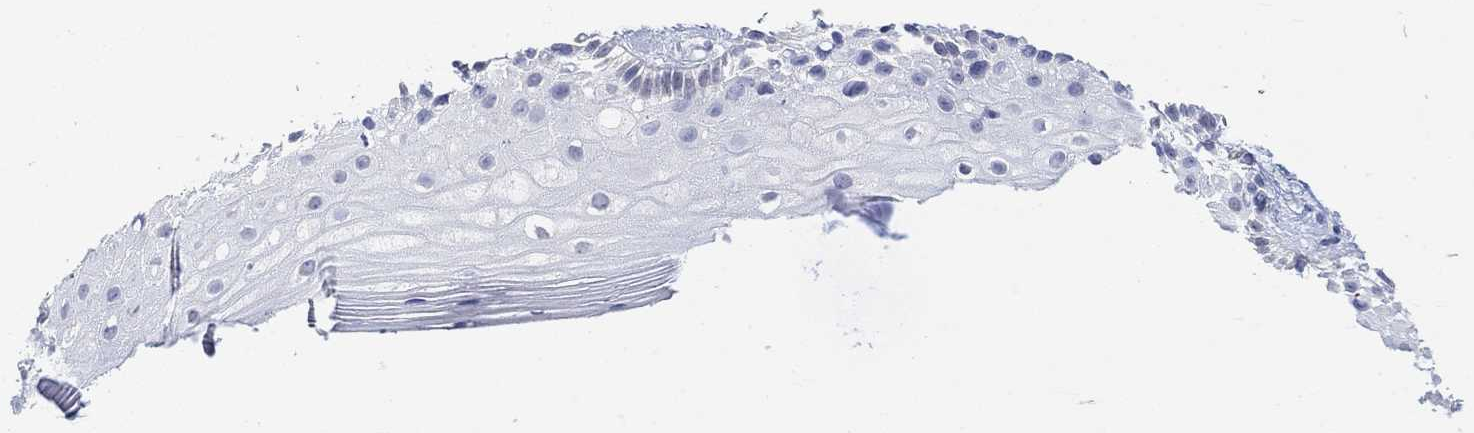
{"staining": {"intensity": "negative", "quantity": "none", "location": "none"}, "tissue": "vagina", "cell_type": "Squamous epithelial cells", "image_type": "normal", "snomed": [{"axis": "morphology", "description": "Normal tissue, NOS"}, {"axis": "topography", "description": "Vagina"}], "caption": "Squamous epithelial cells are negative for protein expression in benign human vagina. (DAB (3,3'-diaminobenzidine) immunohistochemistry, high magnification).", "gene": "MSI1", "patient": {"sex": "female", "age": 47}}